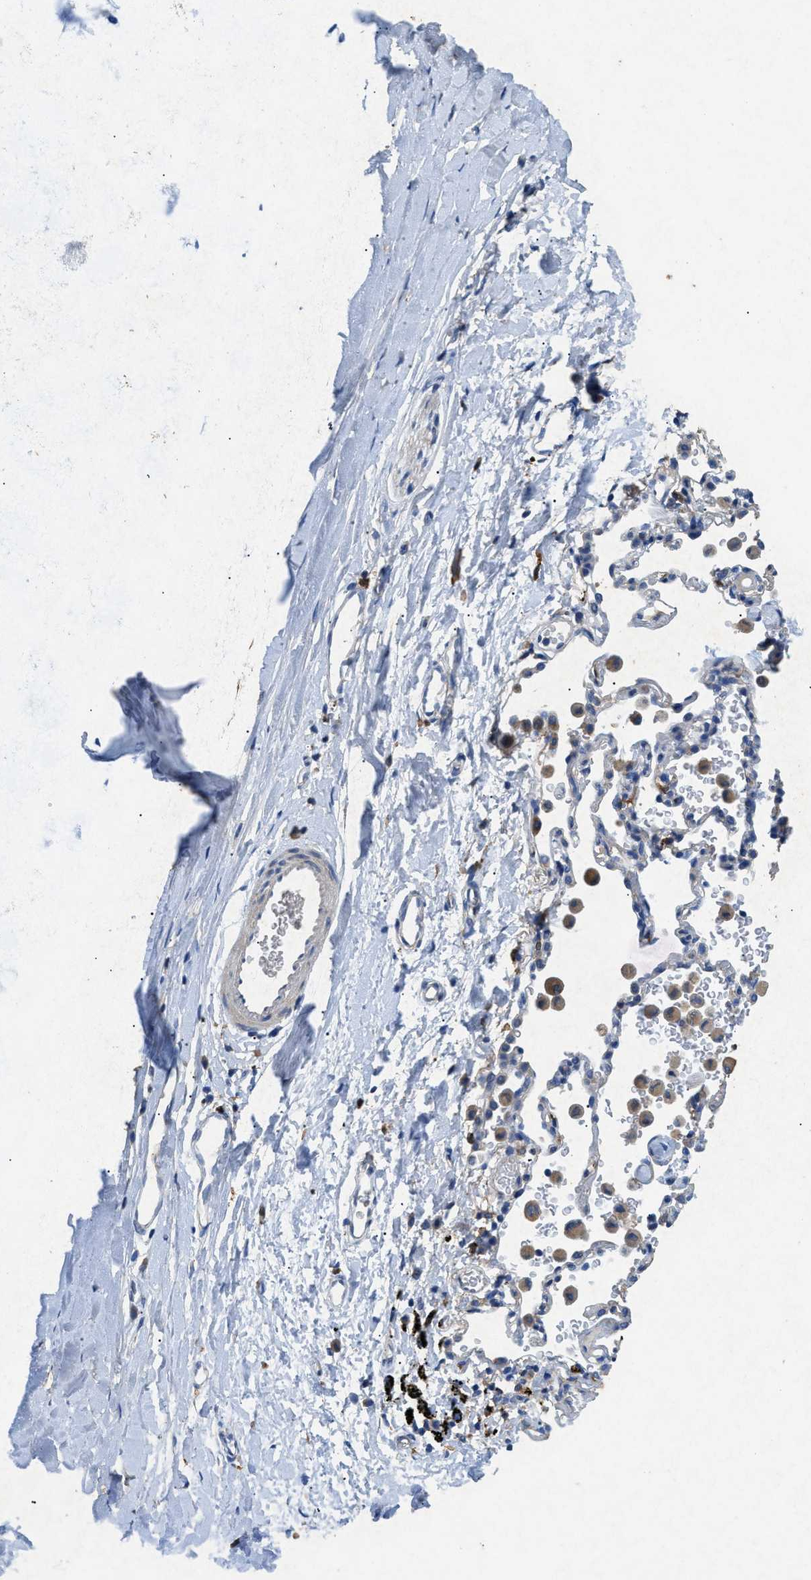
{"staining": {"intensity": "moderate", "quantity": "25%-75%", "location": "cytoplasmic/membranous"}, "tissue": "adipose tissue", "cell_type": "Adipocytes", "image_type": "normal", "snomed": [{"axis": "morphology", "description": "Normal tissue, NOS"}, {"axis": "topography", "description": "Cartilage tissue"}, {"axis": "topography", "description": "Bronchus"}], "caption": "A micrograph of human adipose tissue stained for a protein reveals moderate cytoplasmic/membranous brown staining in adipocytes. (IHC, brightfield microscopy, high magnification).", "gene": "CDK15", "patient": {"sex": "female", "age": 53}}